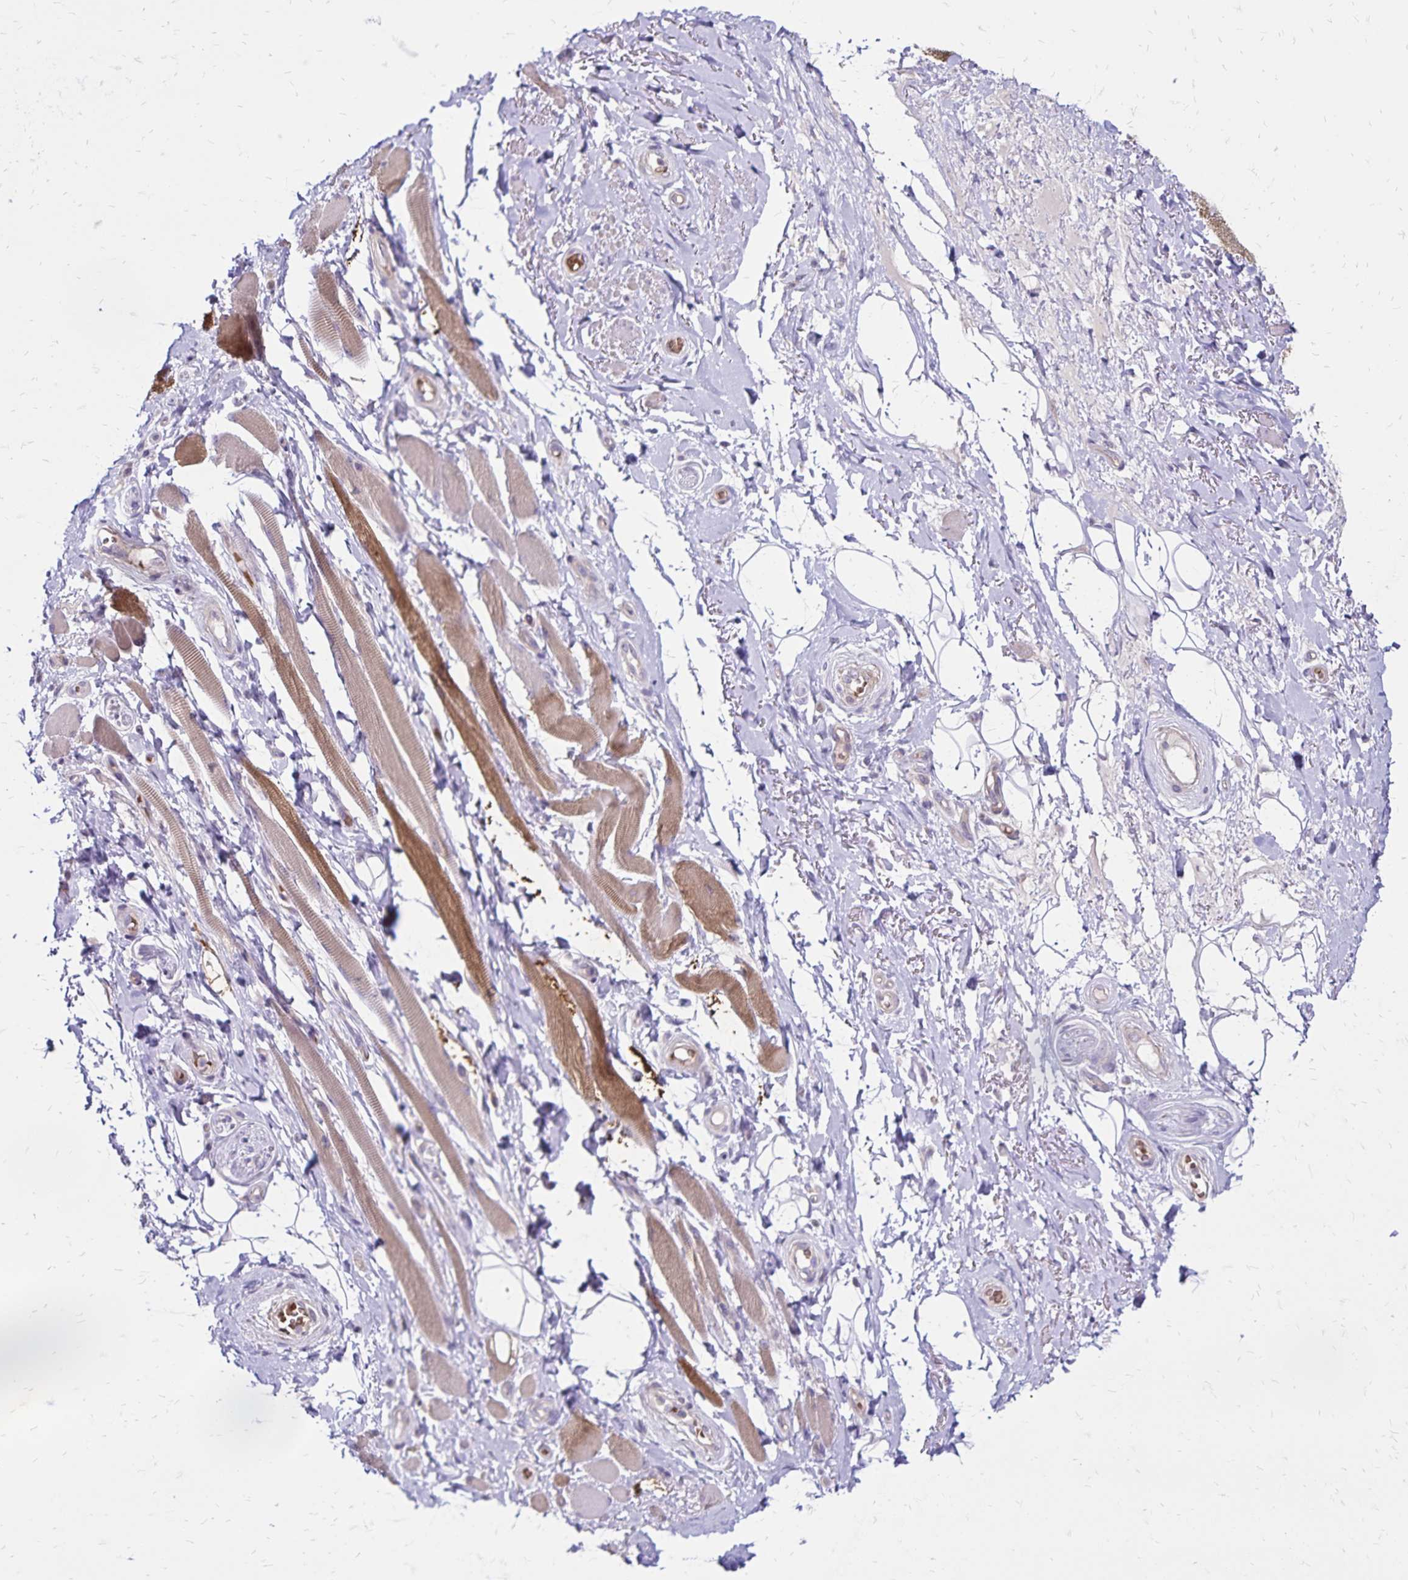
{"staining": {"intensity": "negative", "quantity": "none", "location": "none"}, "tissue": "adipose tissue", "cell_type": "Adipocytes", "image_type": "normal", "snomed": [{"axis": "morphology", "description": "Normal tissue, NOS"}, {"axis": "topography", "description": "Anal"}, {"axis": "topography", "description": "Peripheral nerve tissue"}], "caption": "Image shows no significant protein expression in adipocytes of unremarkable adipose tissue. Nuclei are stained in blue.", "gene": "FSD1", "patient": {"sex": "male", "age": 53}}